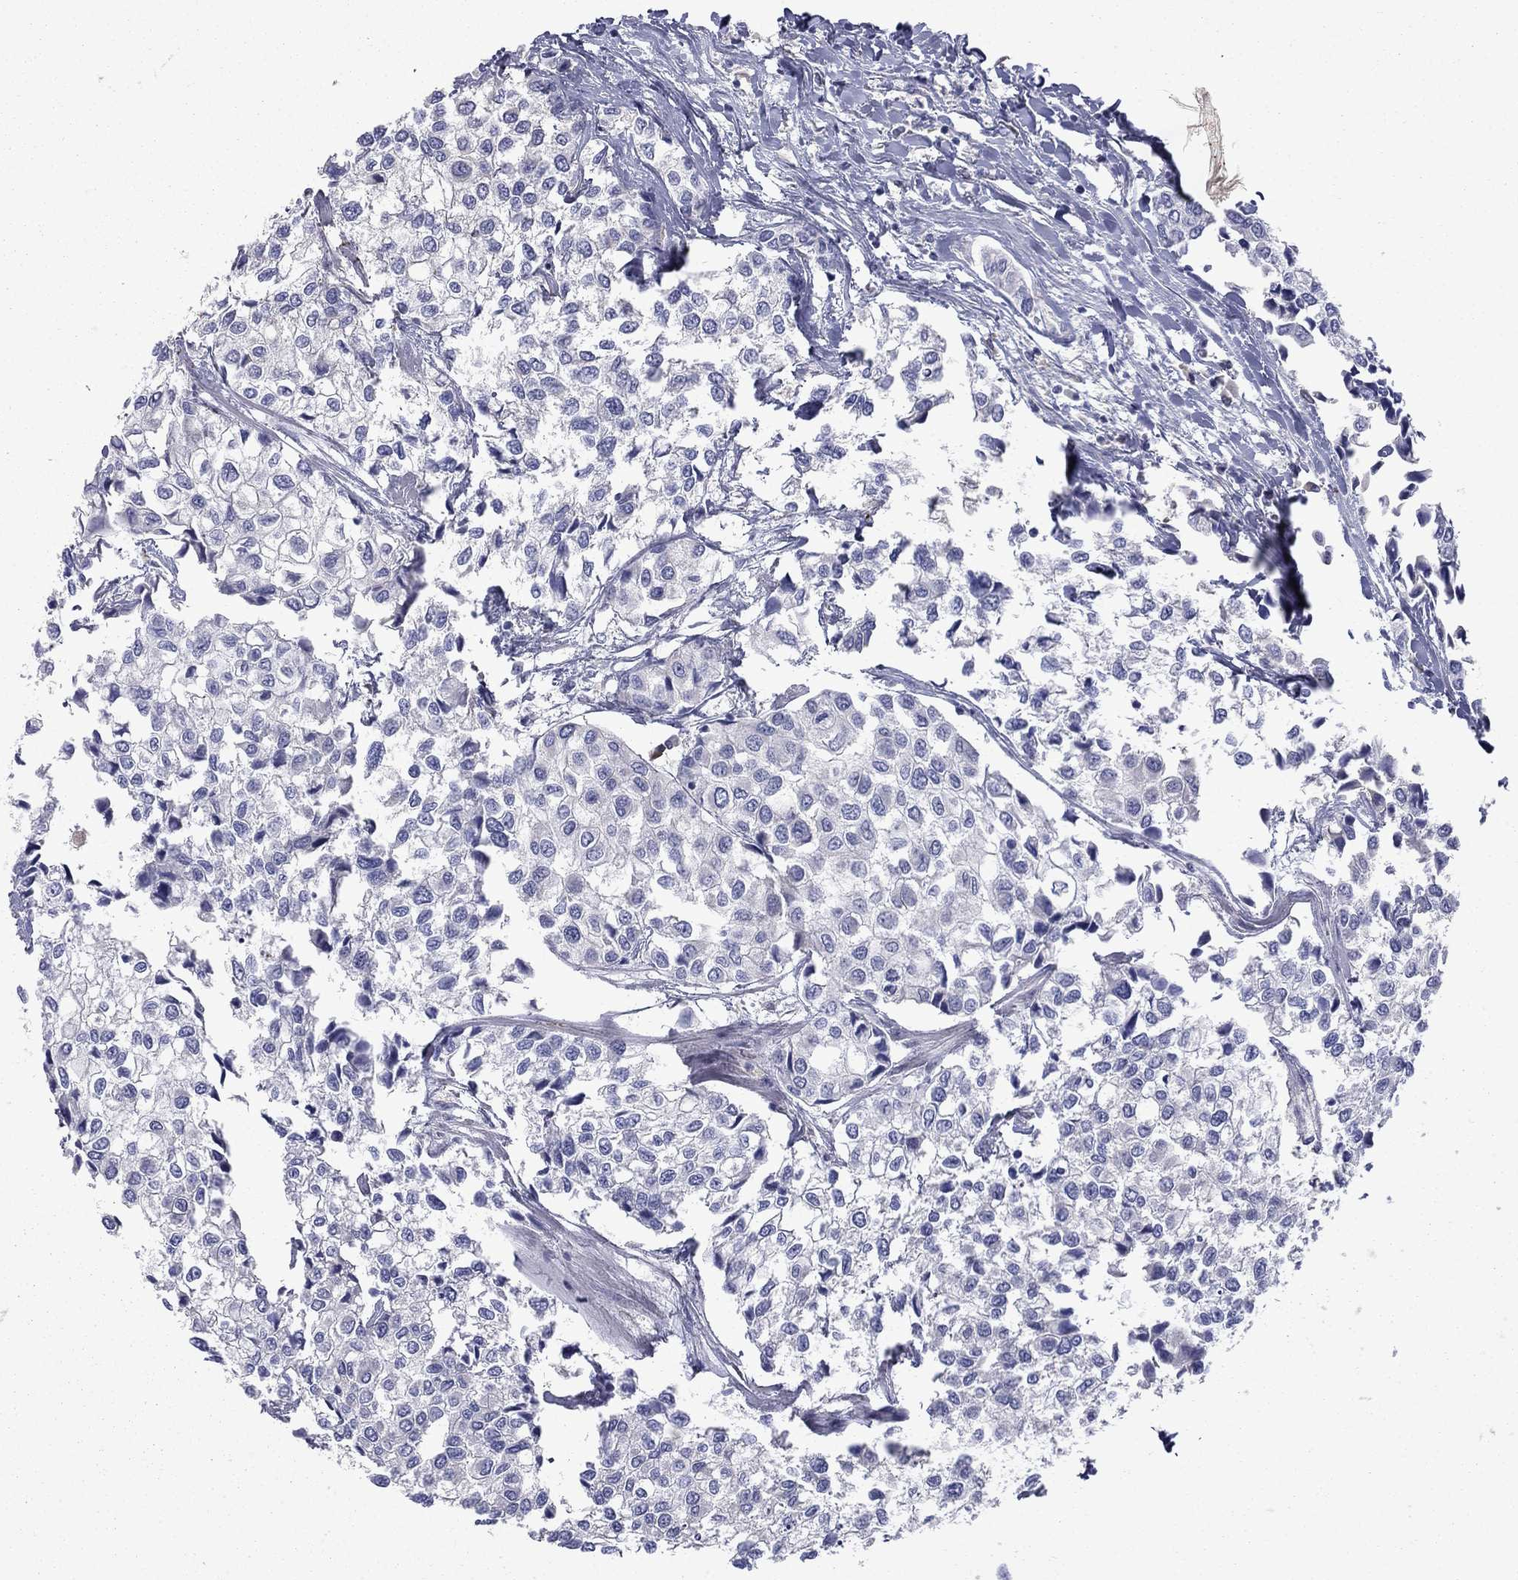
{"staining": {"intensity": "negative", "quantity": "none", "location": "none"}, "tissue": "urothelial cancer", "cell_type": "Tumor cells", "image_type": "cancer", "snomed": [{"axis": "morphology", "description": "Urothelial carcinoma, High grade"}, {"axis": "topography", "description": "Urinary bladder"}], "caption": "Protein analysis of high-grade urothelial carcinoma reveals no significant positivity in tumor cells. Nuclei are stained in blue.", "gene": "TMPRSS11A", "patient": {"sex": "male", "age": 73}}